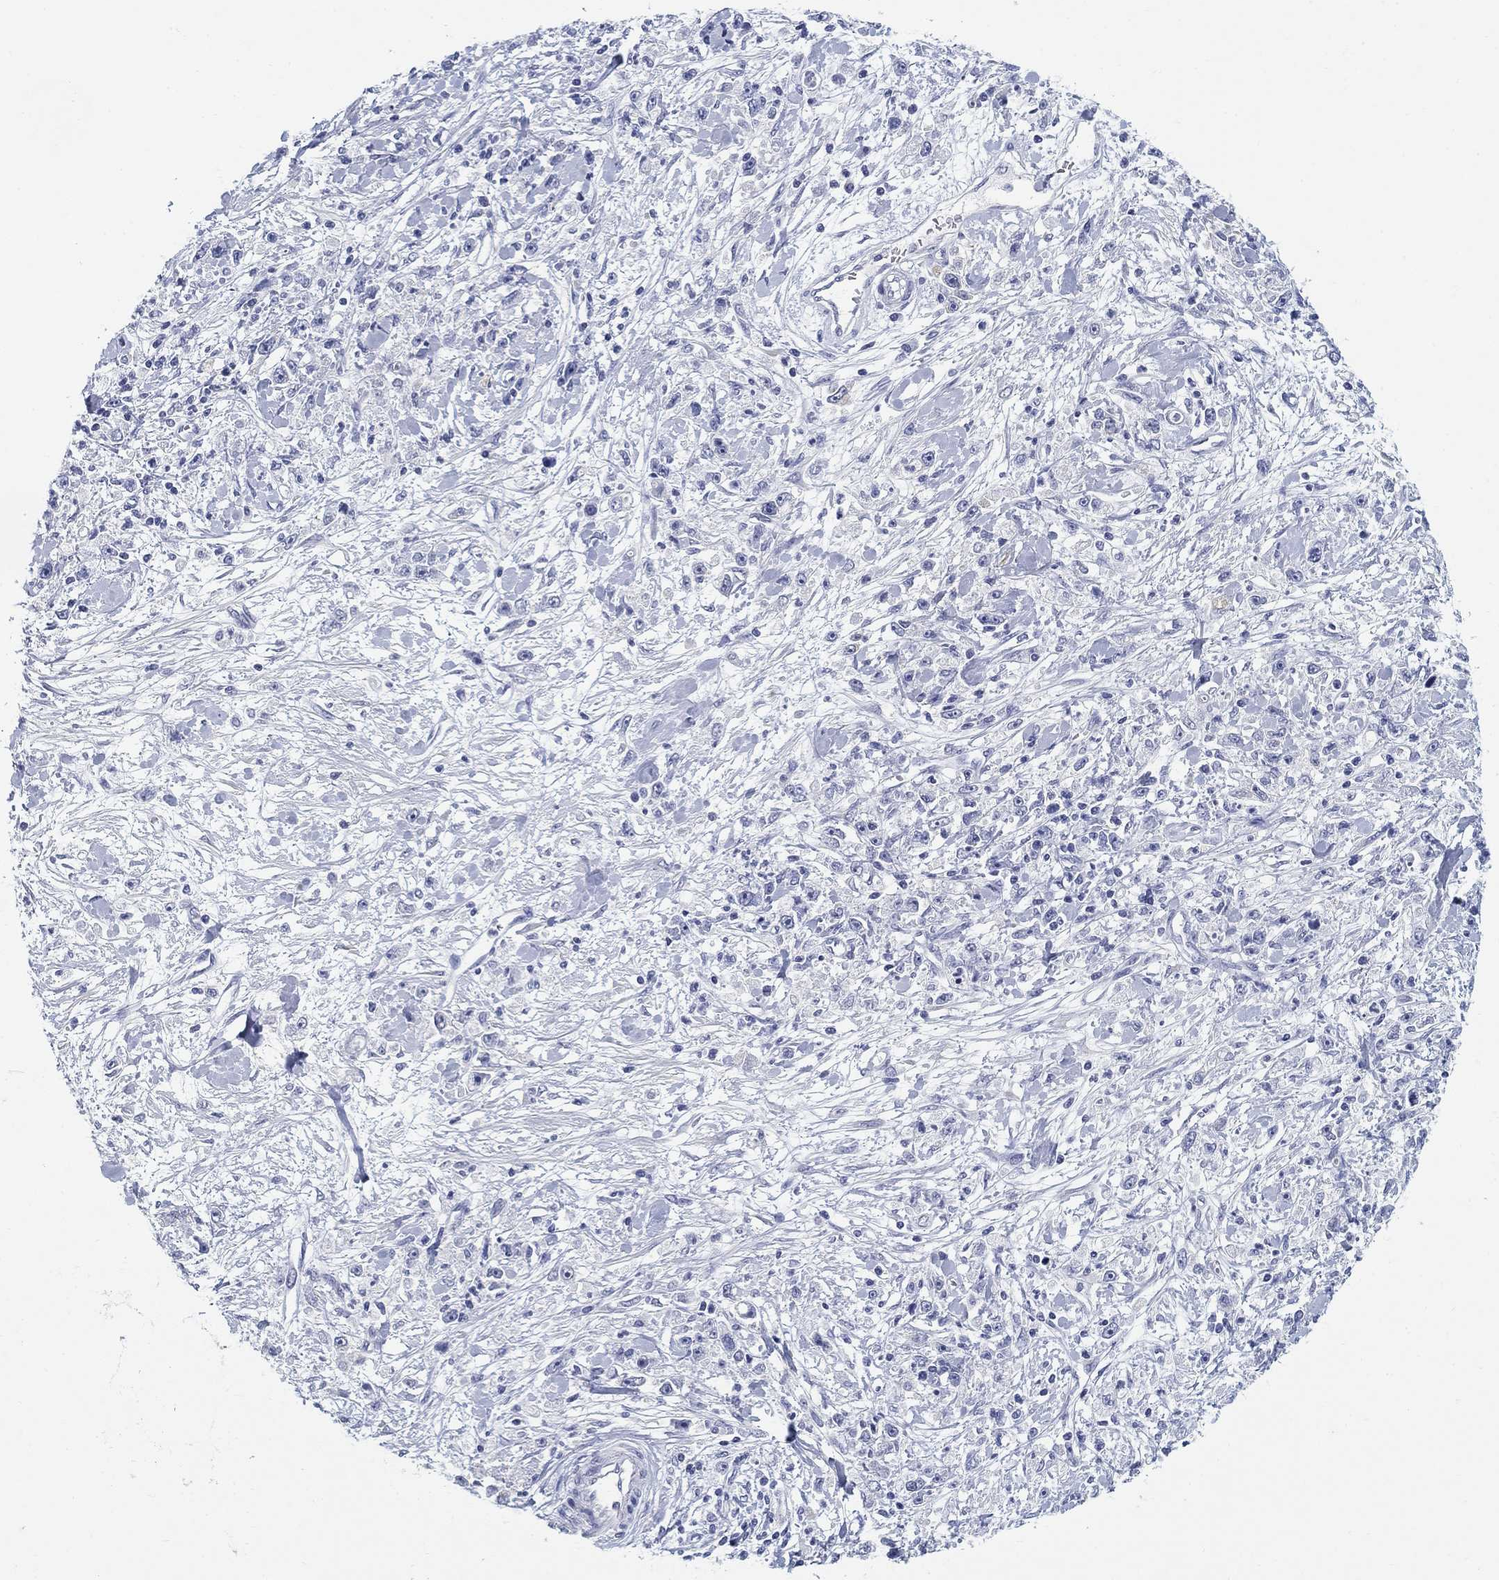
{"staining": {"intensity": "negative", "quantity": "none", "location": "none"}, "tissue": "stomach cancer", "cell_type": "Tumor cells", "image_type": "cancer", "snomed": [{"axis": "morphology", "description": "Adenocarcinoma, NOS"}, {"axis": "topography", "description": "Stomach"}], "caption": "Adenocarcinoma (stomach) was stained to show a protein in brown. There is no significant staining in tumor cells. (DAB immunohistochemistry (IHC), high magnification).", "gene": "CLUL1", "patient": {"sex": "female", "age": 59}}